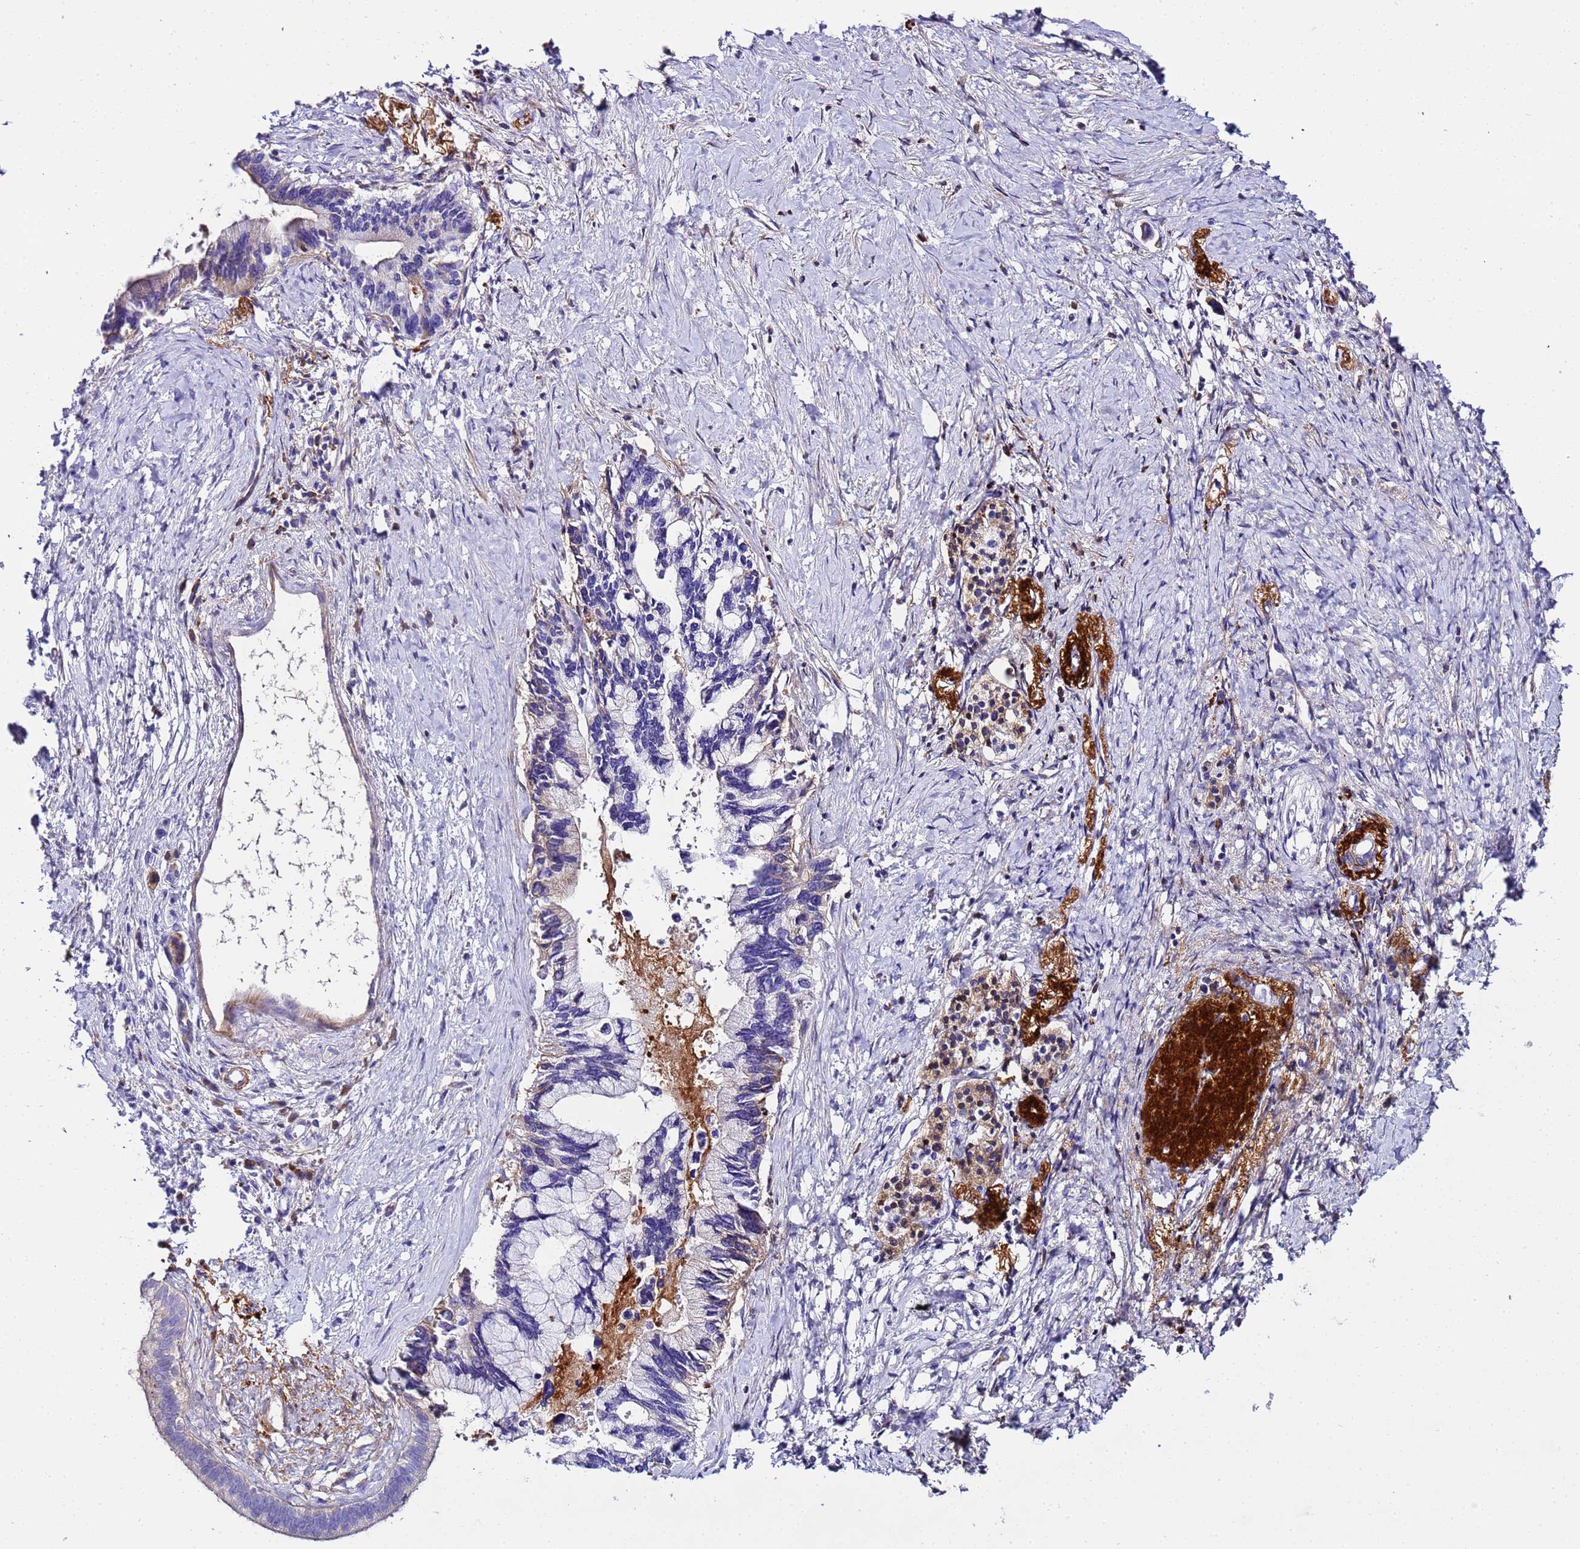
{"staining": {"intensity": "negative", "quantity": "none", "location": "none"}, "tissue": "pancreatic cancer", "cell_type": "Tumor cells", "image_type": "cancer", "snomed": [{"axis": "morphology", "description": "Adenocarcinoma, NOS"}, {"axis": "topography", "description": "Pancreas"}], "caption": "Immunohistochemical staining of pancreatic cancer (adenocarcinoma) demonstrates no significant positivity in tumor cells.", "gene": "CFHR2", "patient": {"sex": "female", "age": 83}}